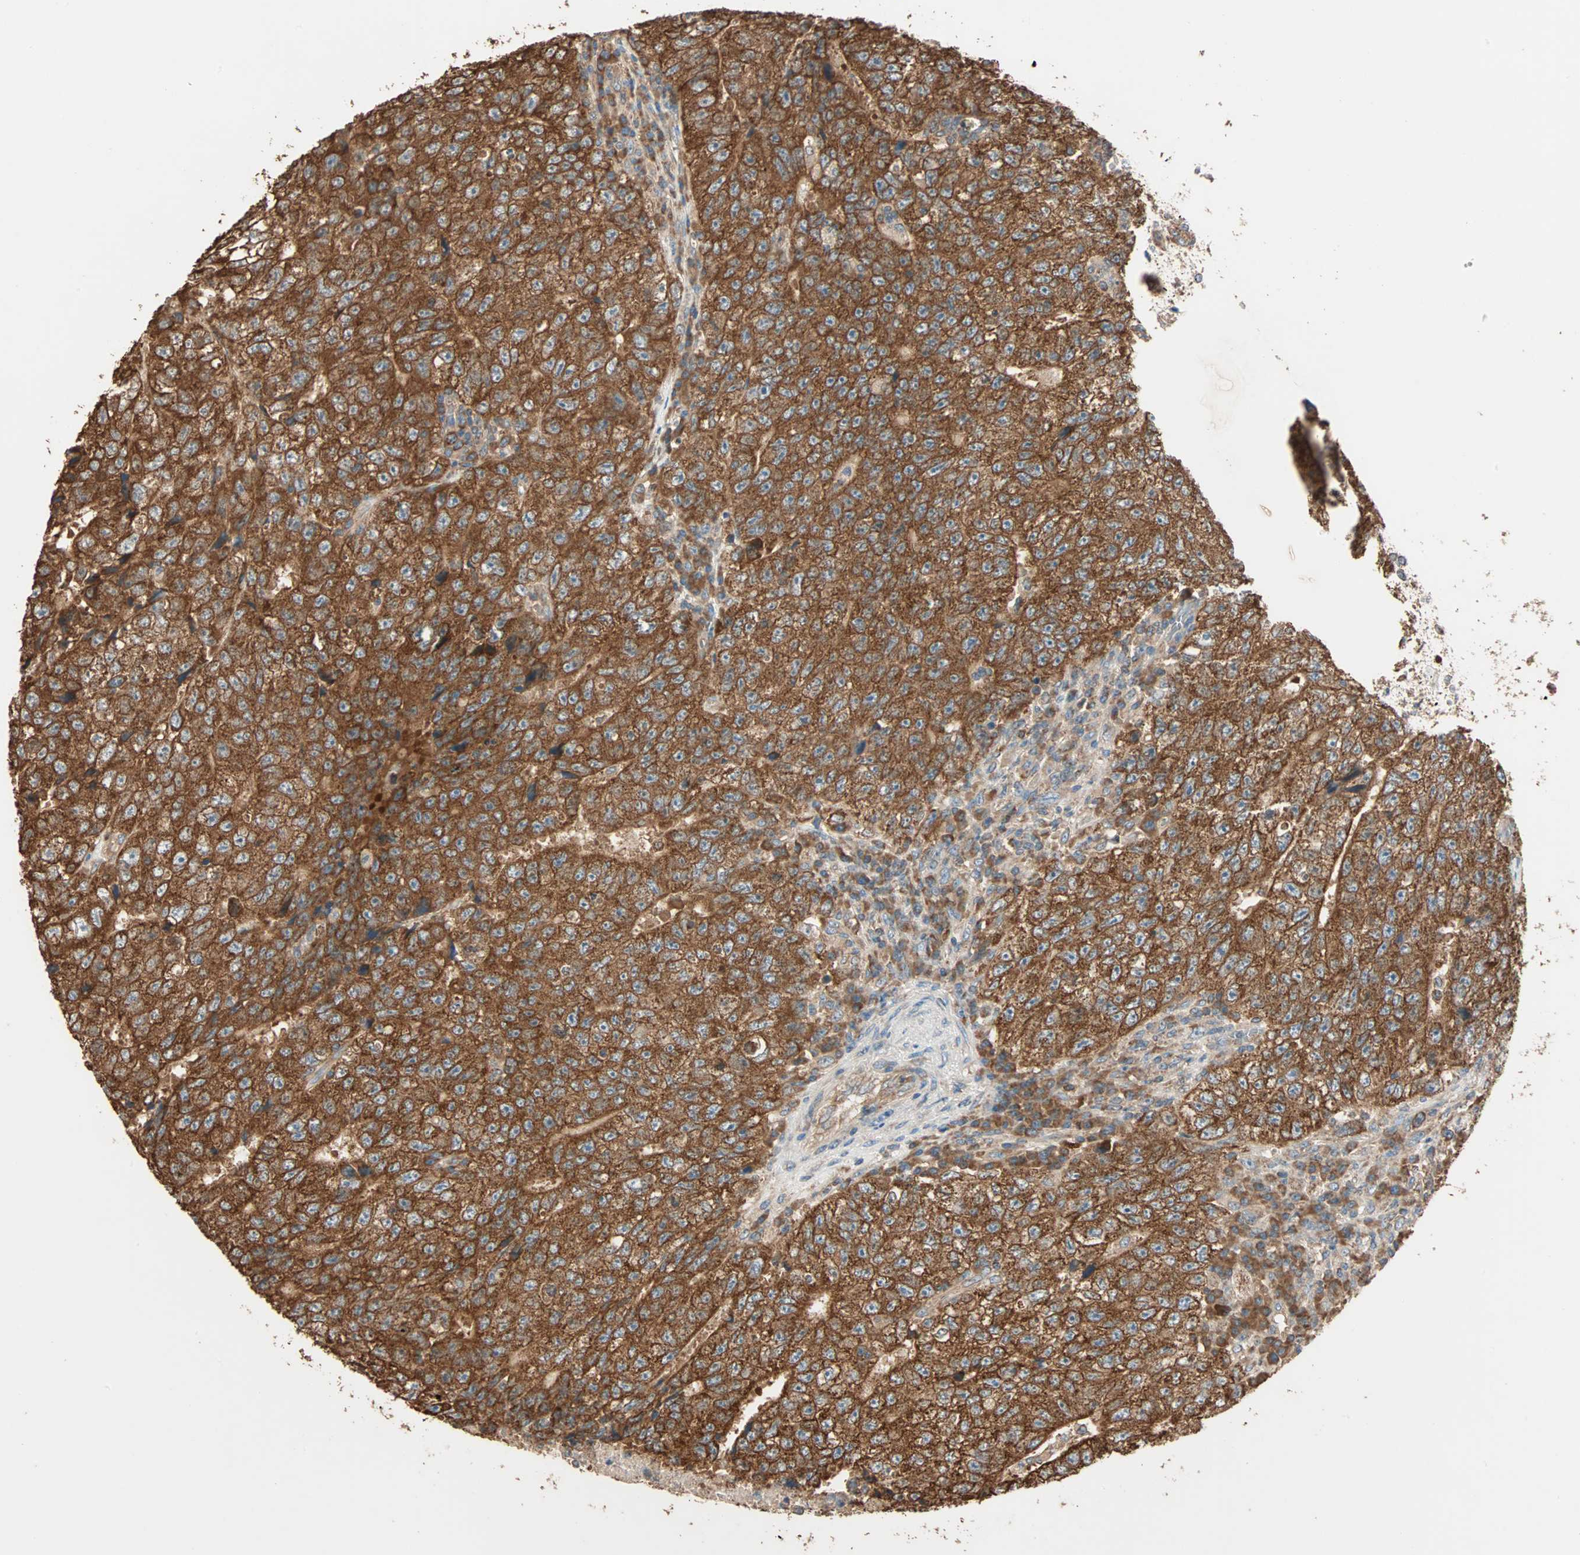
{"staining": {"intensity": "strong", "quantity": ">75%", "location": "cytoplasmic/membranous"}, "tissue": "testis cancer", "cell_type": "Tumor cells", "image_type": "cancer", "snomed": [{"axis": "morphology", "description": "Necrosis, NOS"}, {"axis": "morphology", "description": "Carcinoma, Embryonal, NOS"}, {"axis": "topography", "description": "Testis"}], "caption": "This is a micrograph of immunohistochemistry staining of testis embryonal carcinoma, which shows strong expression in the cytoplasmic/membranous of tumor cells.", "gene": "EIF4G2", "patient": {"sex": "male", "age": 19}}